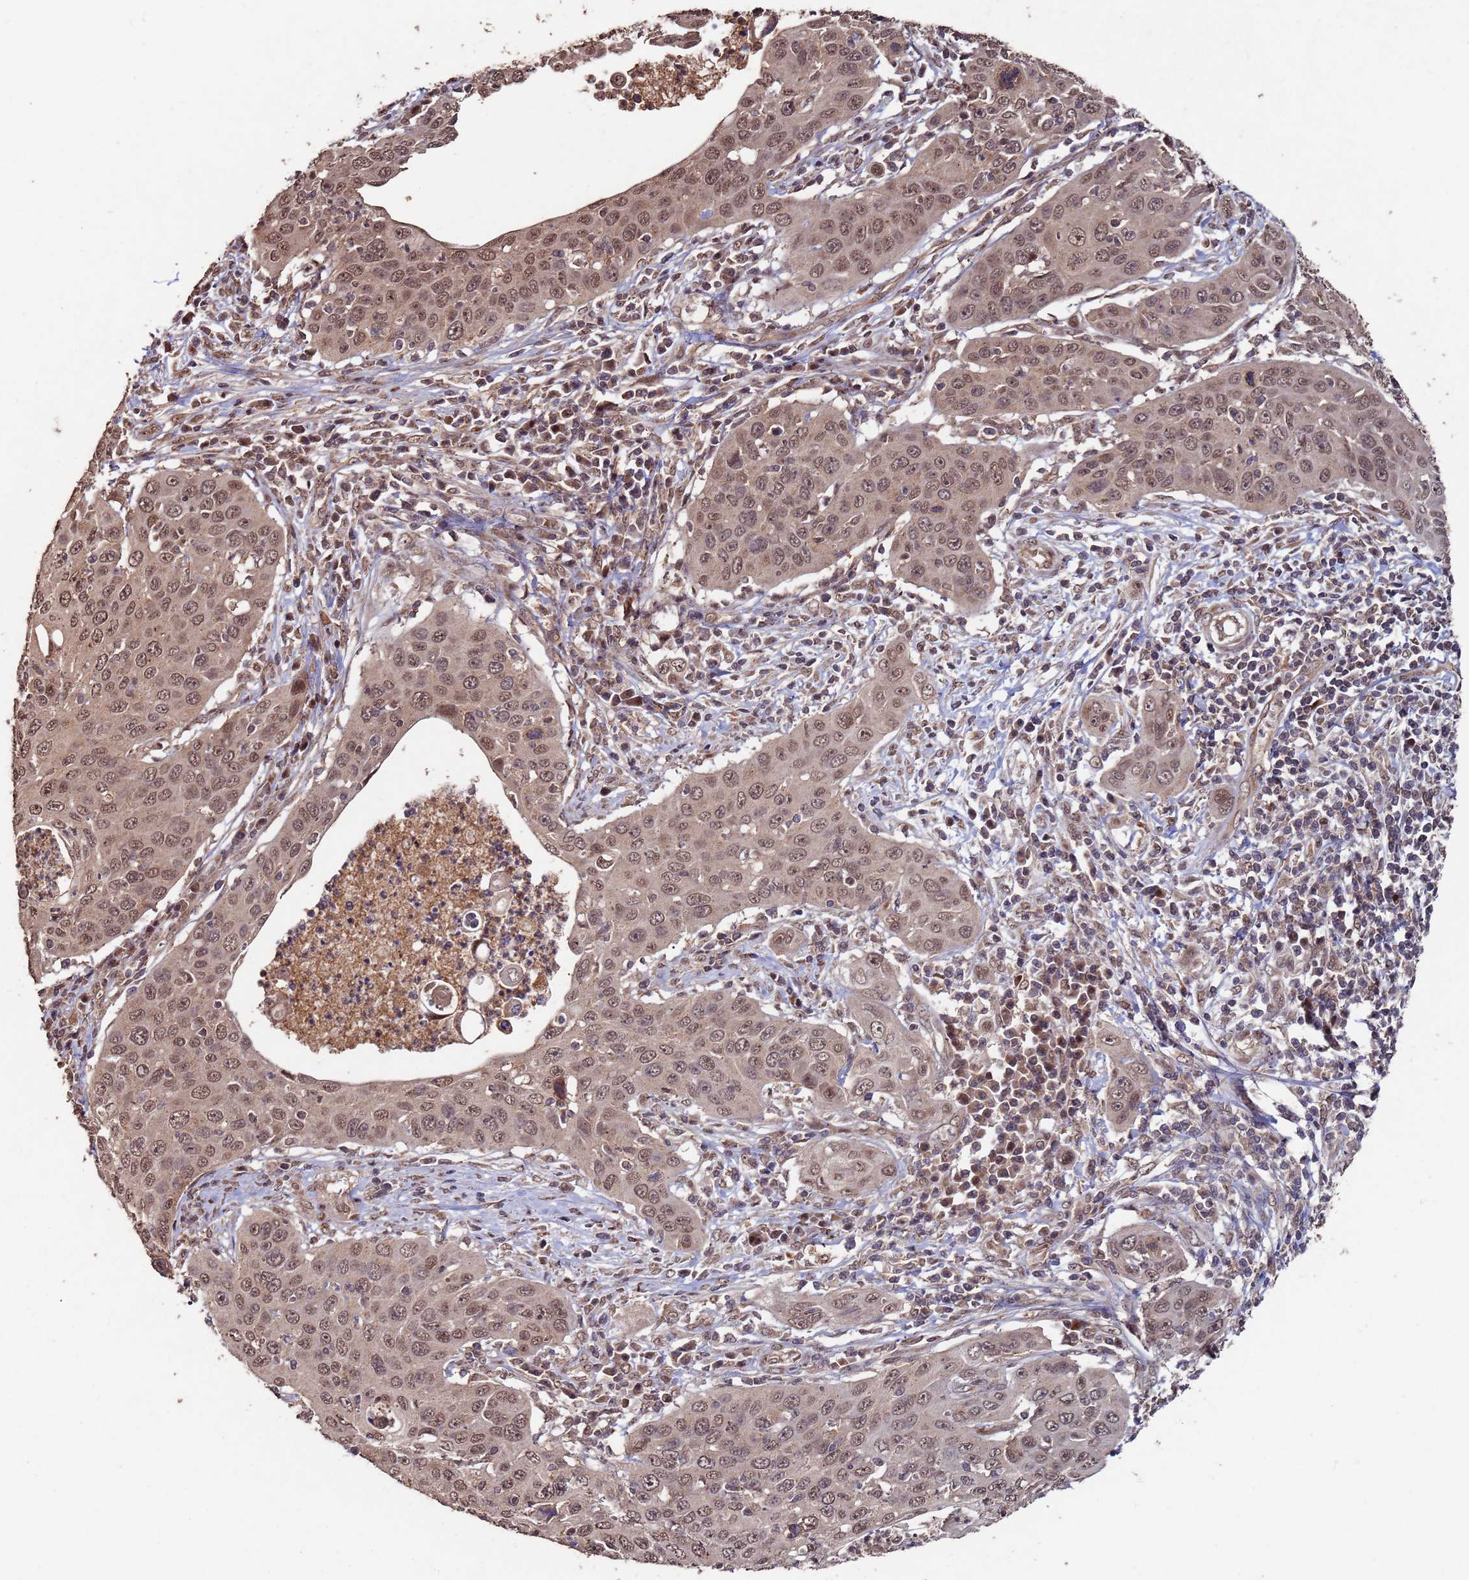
{"staining": {"intensity": "moderate", "quantity": ">75%", "location": "nuclear"}, "tissue": "cervical cancer", "cell_type": "Tumor cells", "image_type": "cancer", "snomed": [{"axis": "morphology", "description": "Squamous cell carcinoma, NOS"}, {"axis": "topography", "description": "Cervix"}], "caption": "Immunohistochemistry staining of cervical squamous cell carcinoma, which demonstrates medium levels of moderate nuclear positivity in about >75% of tumor cells indicating moderate nuclear protein staining. The staining was performed using DAB (3,3'-diaminobenzidine) (brown) for protein detection and nuclei were counterstained in hematoxylin (blue).", "gene": "PRR7", "patient": {"sex": "female", "age": 36}}